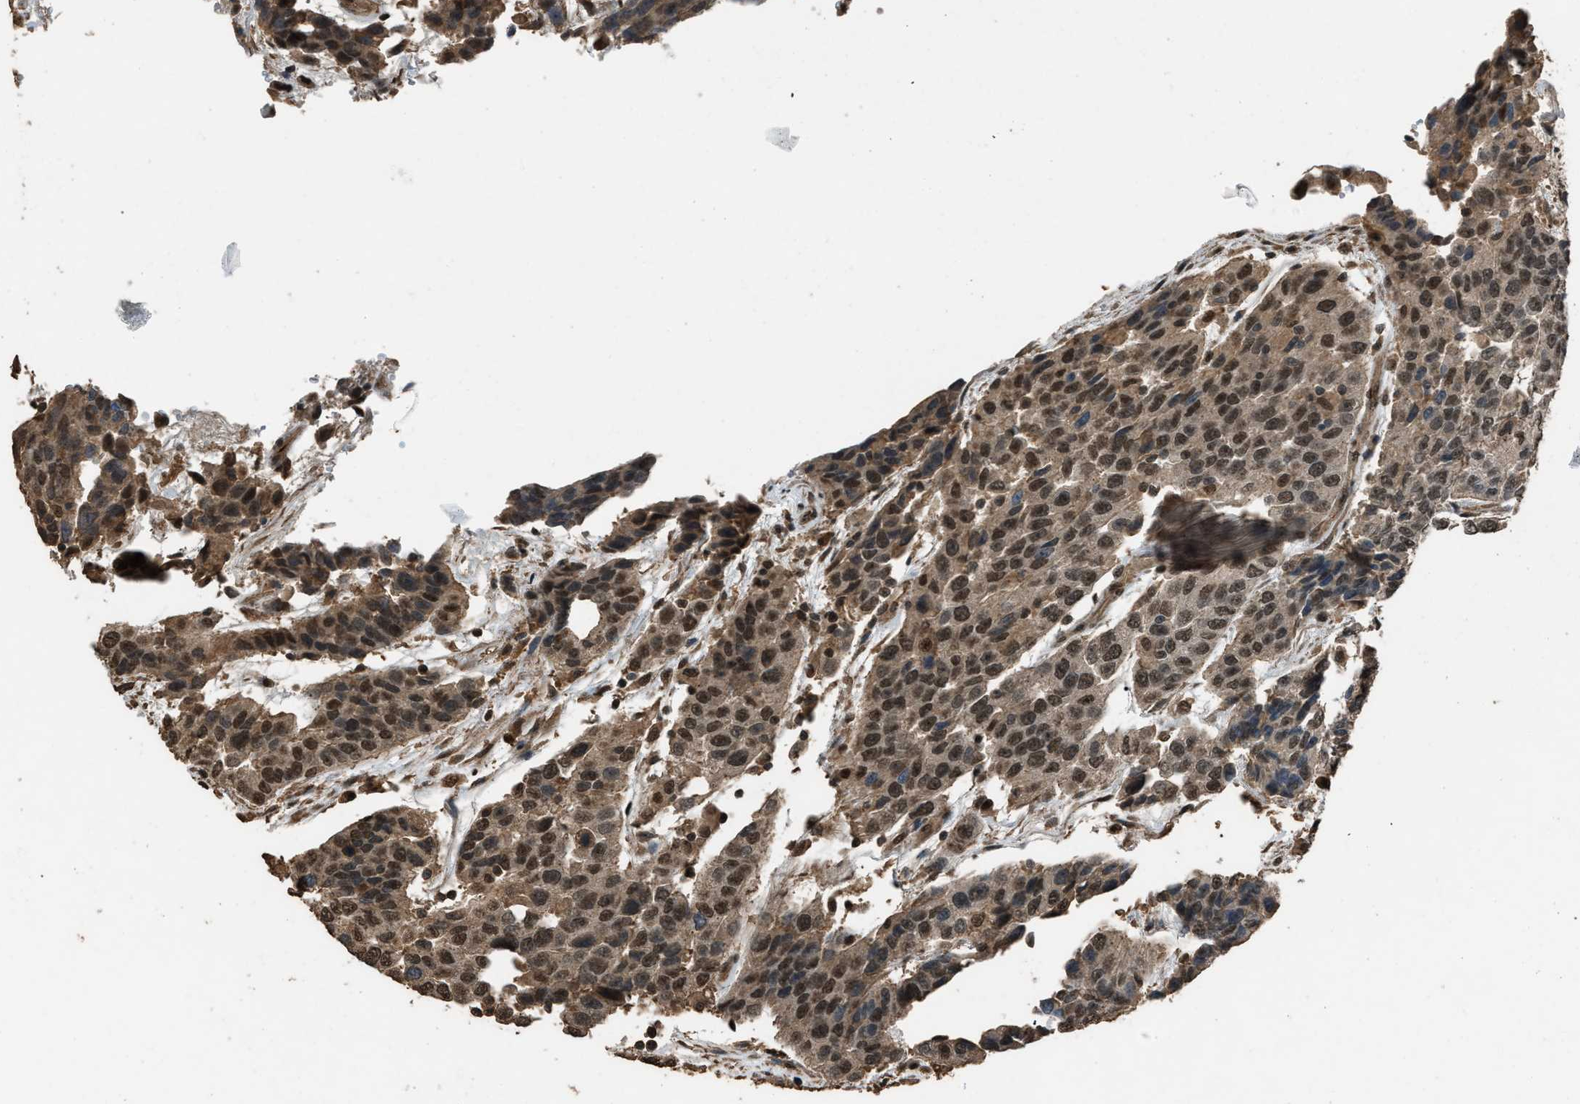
{"staining": {"intensity": "strong", "quantity": ">75%", "location": "cytoplasmic/membranous,nuclear"}, "tissue": "urothelial cancer", "cell_type": "Tumor cells", "image_type": "cancer", "snomed": [{"axis": "morphology", "description": "Urothelial carcinoma, High grade"}, {"axis": "topography", "description": "Urinary bladder"}], "caption": "The image demonstrates staining of urothelial carcinoma (high-grade), revealing strong cytoplasmic/membranous and nuclear protein positivity (brown color) within tumor cells.", "gene": "SERTAD2", "patient": {"sex": "female", "age": 80}}